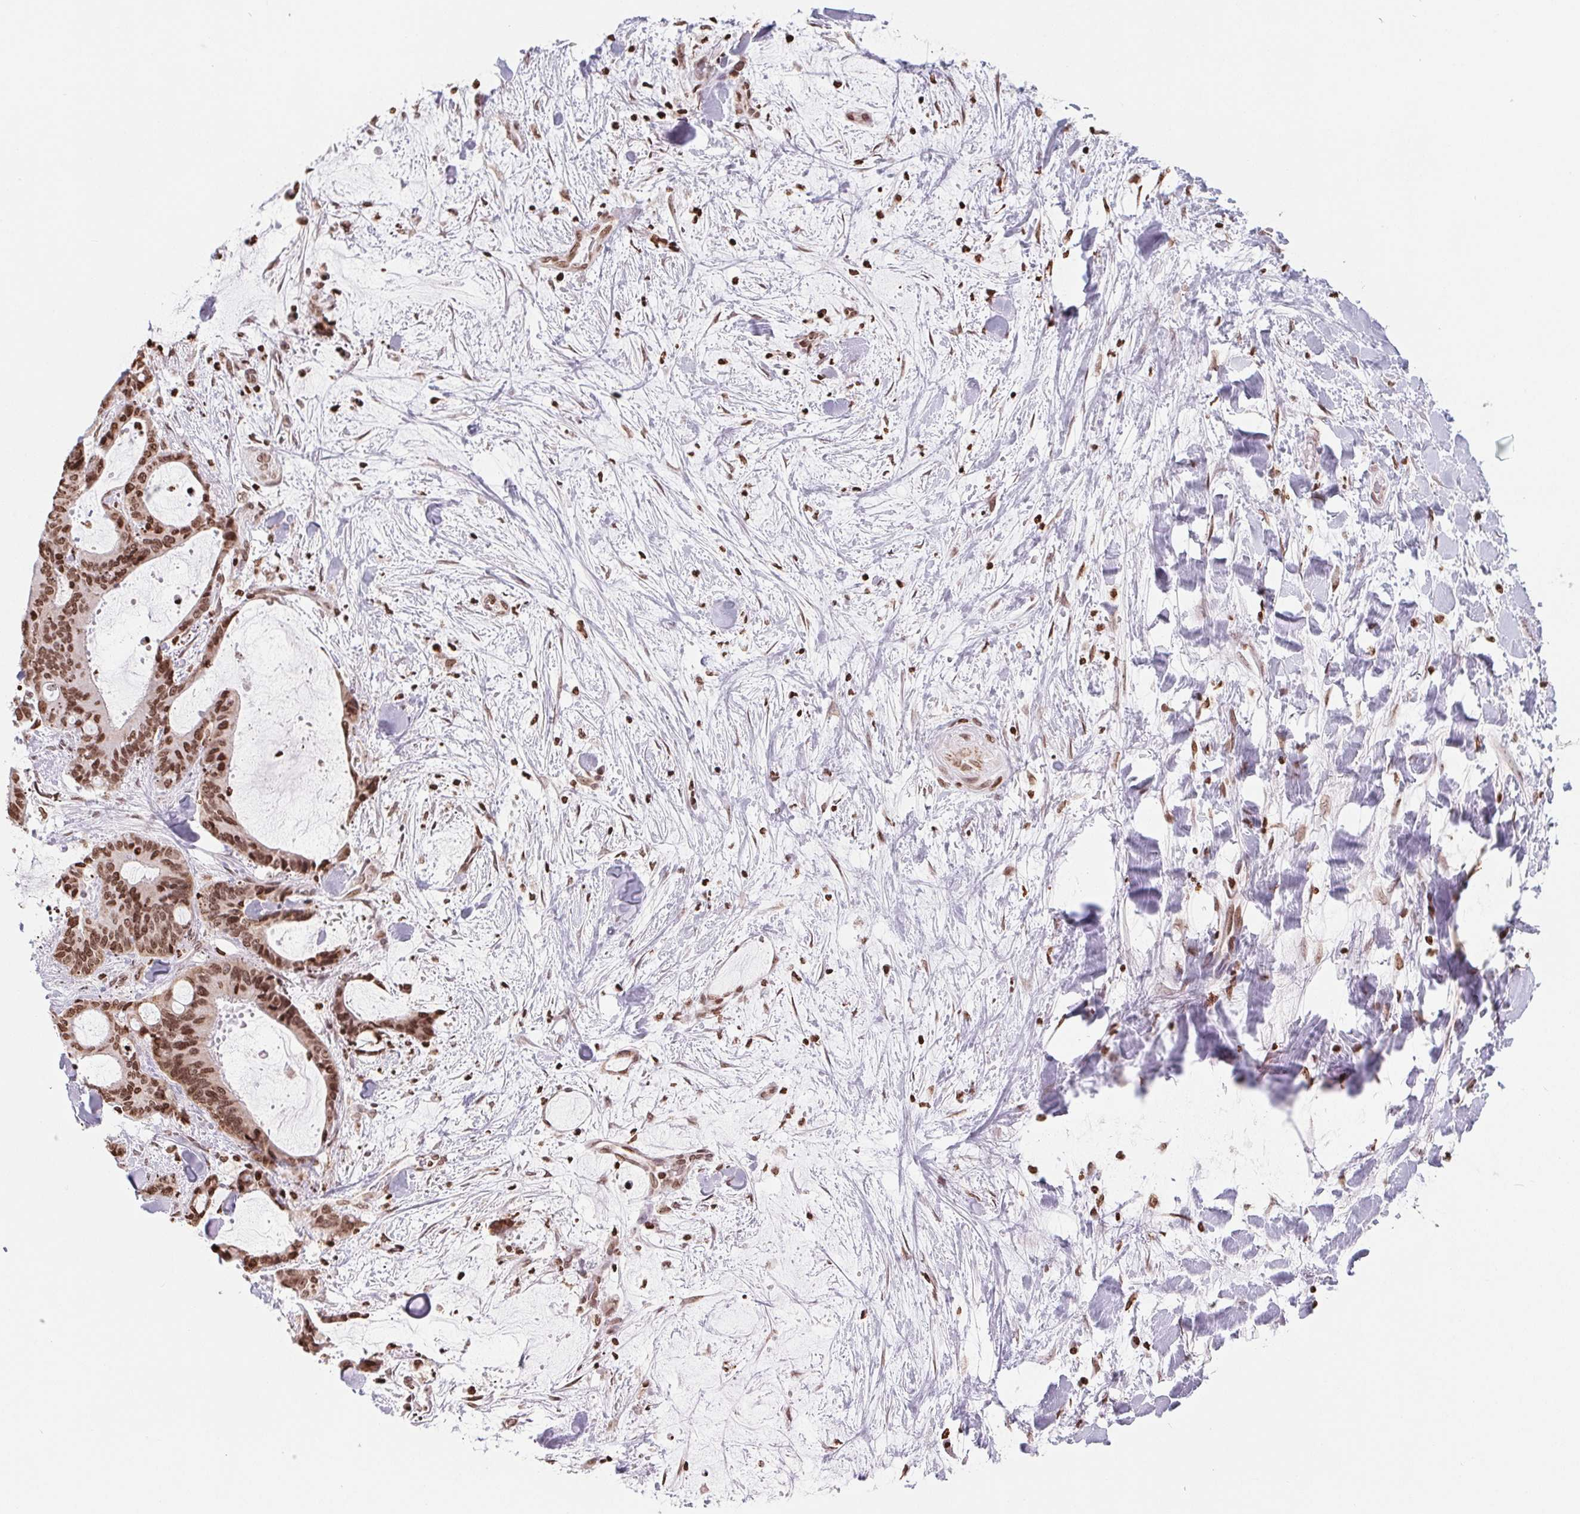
{"staining": {"intensity": "strong", "quantity": ">75%", "location": "nuclear"}, "tissue": "liver cancer", "cell_type": "Tumor cells", "image_type": "cancer", "snomed": [{"axis": "morphology", "description": "Cholangiocarcinoma"}, {"axis": "topography", "description": "Liver"}], "caption": "Immunohistochemistry histopathology image of neoplastic tissue: human liver cancer stained using immunohistochemistry exhibits high levels of strong protein expression localized specifically in the nuclear of tumor cells, appearing as a nuclear brown color.", "gene": "SMIM12", "patient": {"sex": "female", "age": 73}}